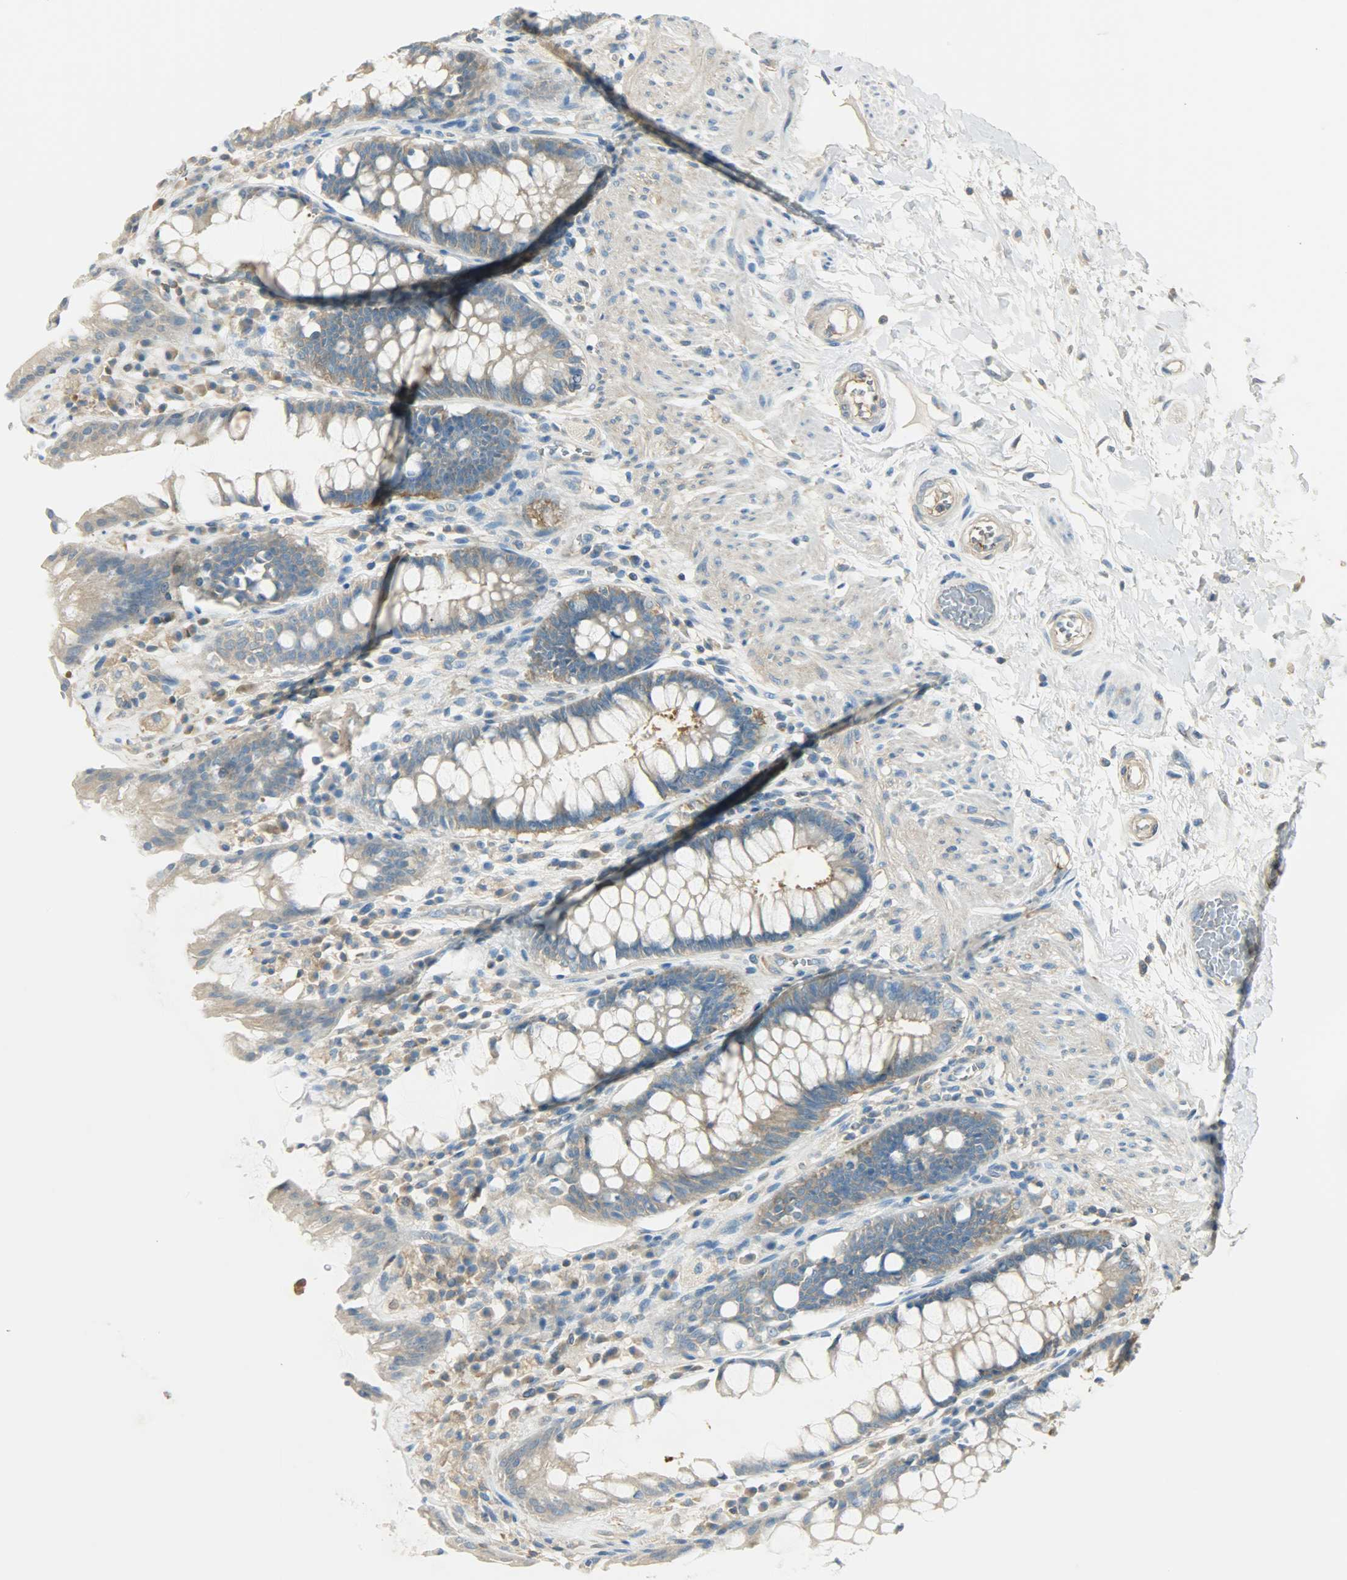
{"staining": {"intensity": "weak", "quantity": "25%-75%", "location": "cytoplasmic/membranous"}, "tissue": "rectum", "cell_type": "Glandular cells", "image_type": "normal", "snomed": [{"axis": "morphology", "description": "Normal tissue, NOS"}, {"axis": "topography", "description": "Rectum"}], "caption": "Protein expression analysis of benign rectum displays weak cytoplasmic/membranous positivity in about 25%-75% of glandular cells. (brown staining indicates protein expression, while blue staining denotes nuclei).", "gene": "TSC22D2", "patient": {"sex": "female", "age": 46}}